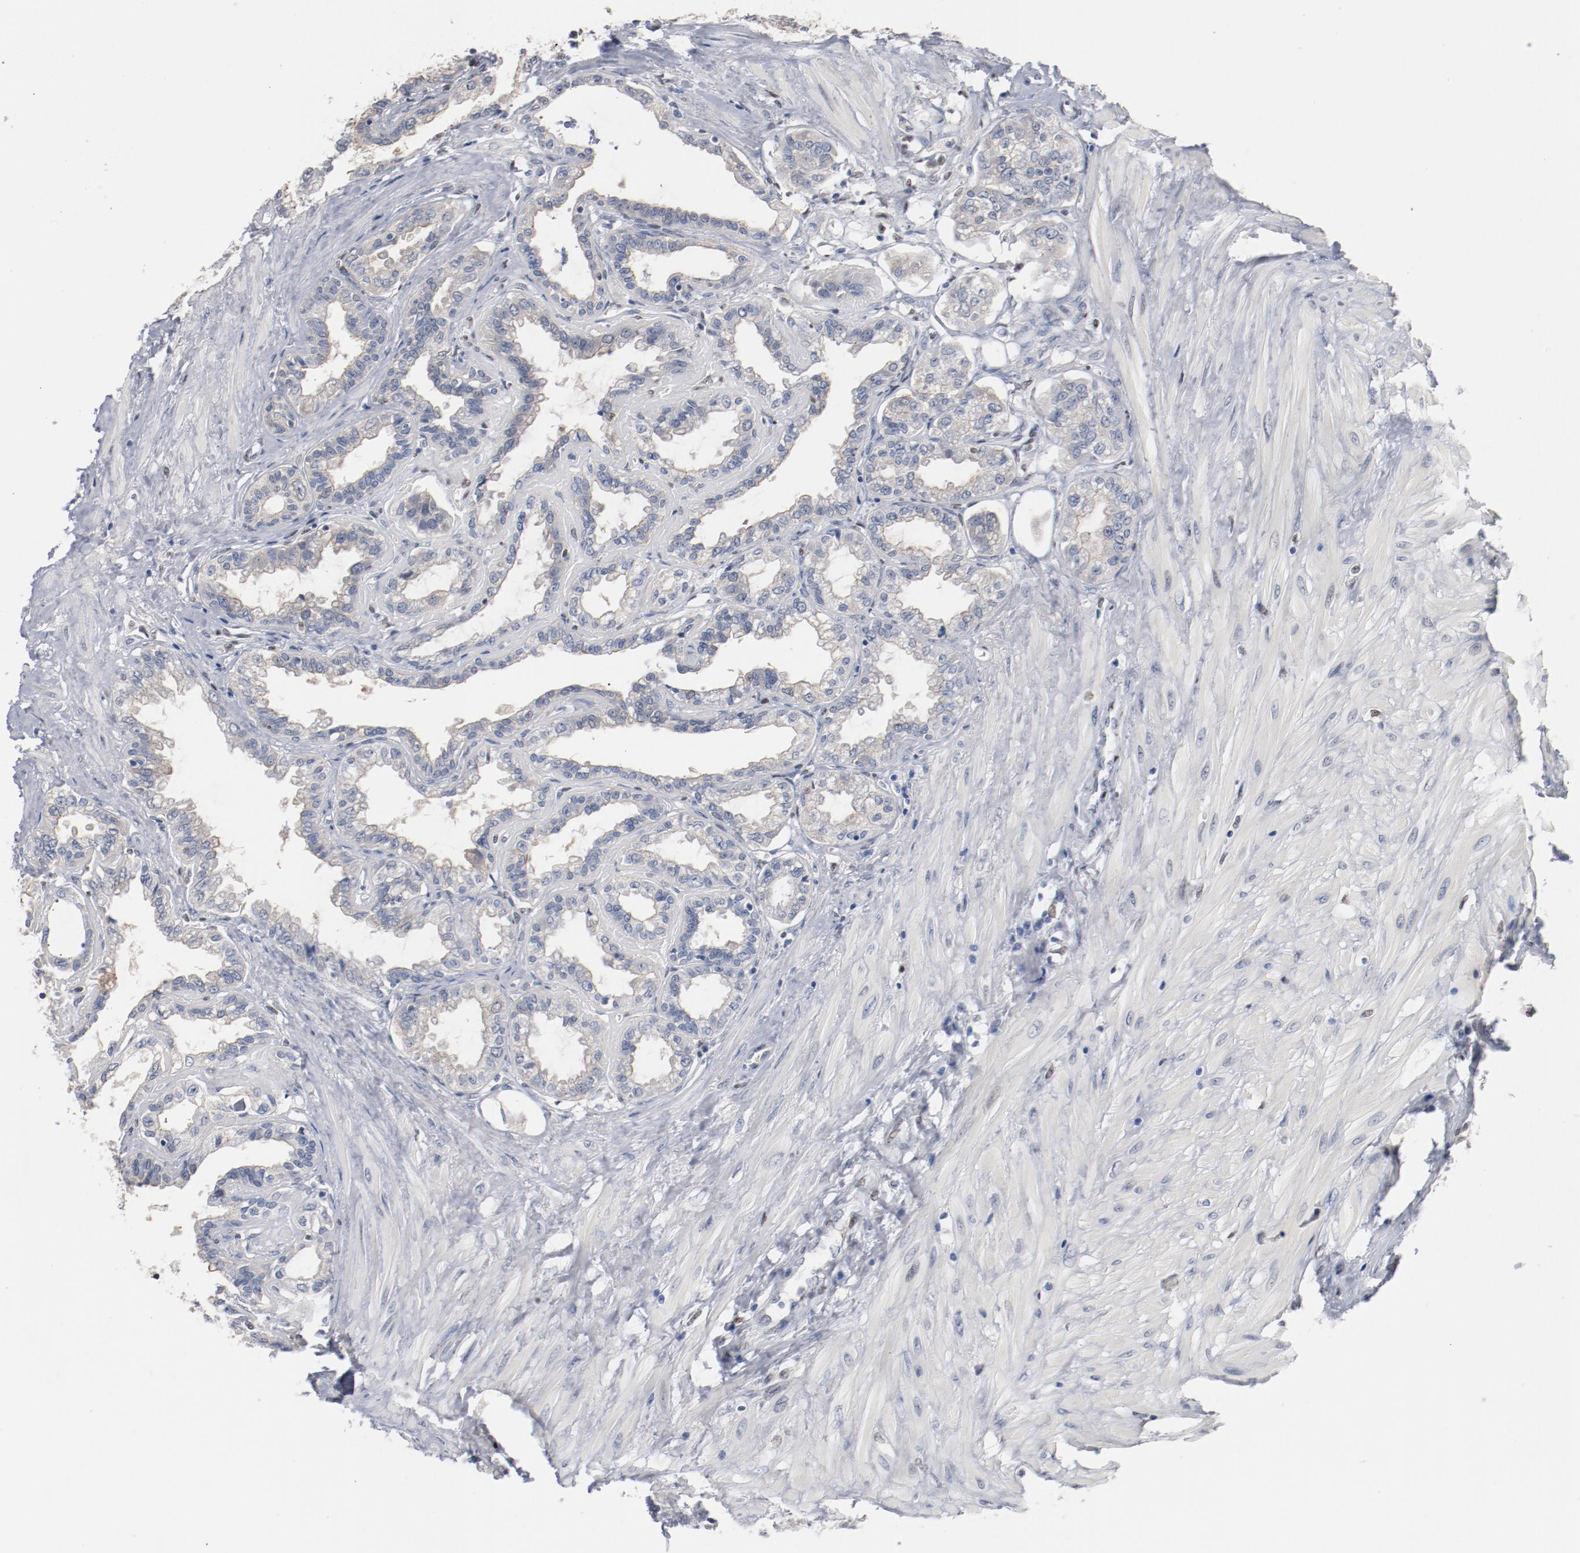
{"staining": {"intensity": "negative", "quantity": "none", "location": "none"}, "tissue": "seminal vesicle", "cell_type": "Glandular cells", "image_type": "normal", "snomed": [{"axis": "morphology", "description": "Normal tissue, NOS"}, {"axis": "morphology", "description": "Inflammation, NOS"}, {"axis": "topography", "description": "Urinary bladder"}, {"axis": "topography", "description": "Prostate"}, {"axis": "topography", "description": "Seminal veicle"}], "caption": "The histopathology image demonstrates no significant positivity in glandular cells of seminal vesicle. (DAB (3,3'-diaminobenzidine) IHC visualized using brightfield microscopy, high magnification).", "gene": "ZEB2", "patient": {"sex": "male", "age": 82}}